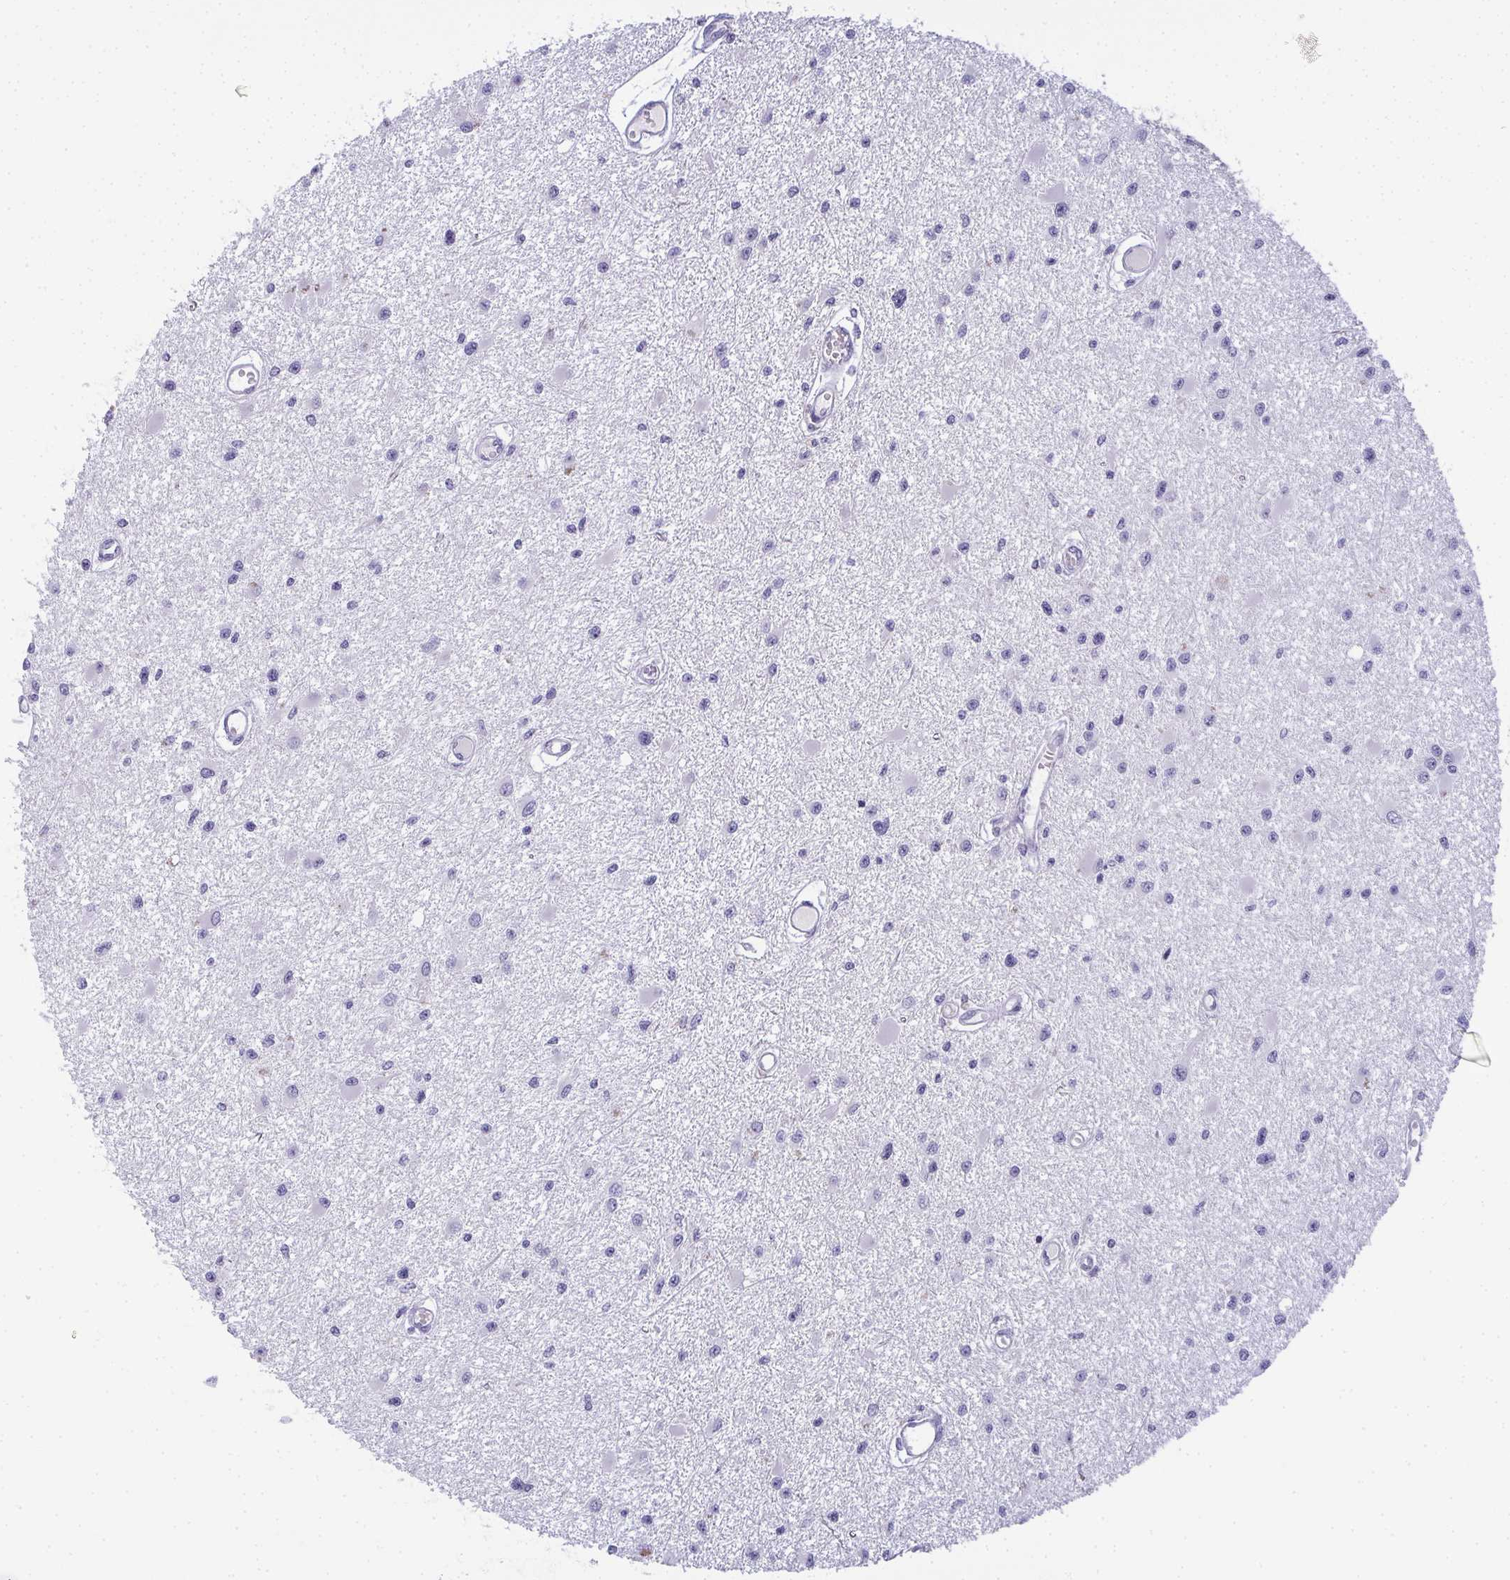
{"staining": {"intensity": "negative", "quantity": "none", "location": "none"}, "tissue": "glioma", "cell_type": "Tumor cells", "image_type": "cancer", "snomed": [{"axis": "morphology", "description": "Glioma, malignant, High grade"}, {"axis": "topography", "description": "Brain"}], "caption": "DAB (3,3'-diaminobenzidine) immunohistochemical staining of malignant glioma (high-grade) shows no significant positivity in tumor cells.", "gene": "SLC36A2", "patient": {"sex": "male", "age": 54}}